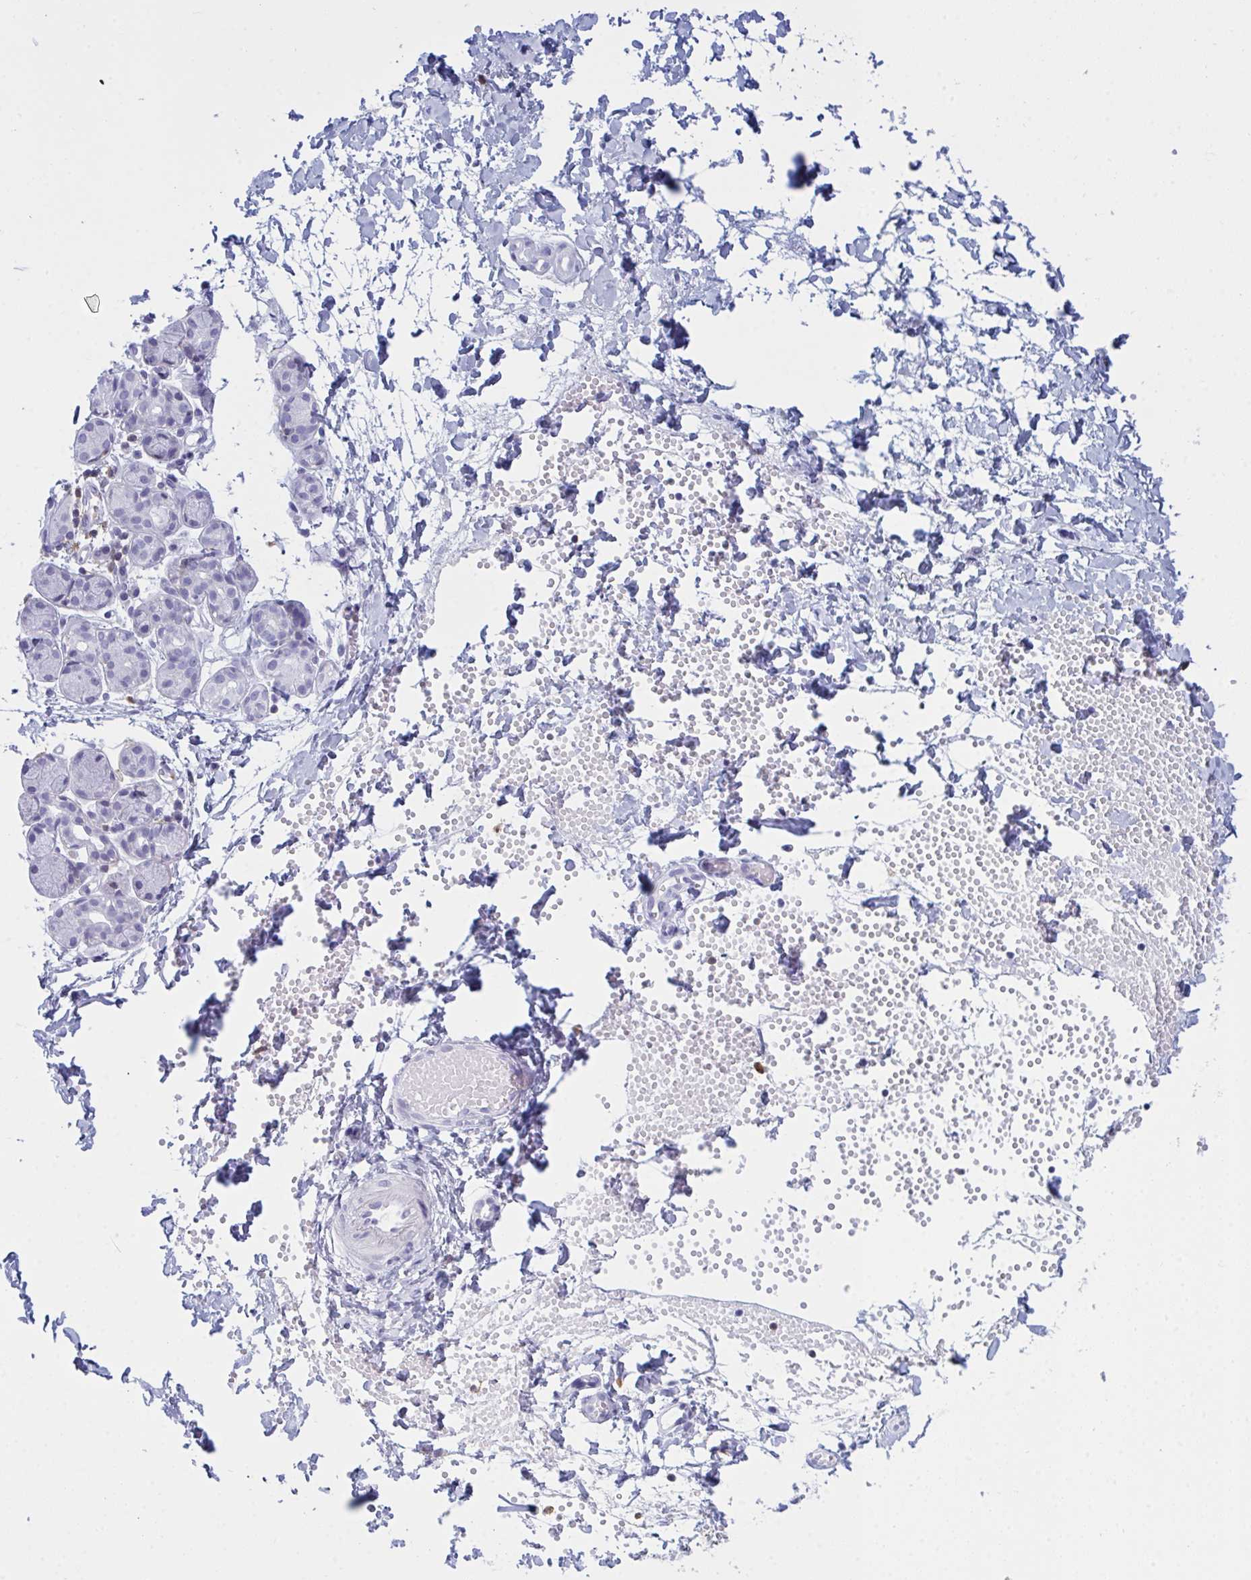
{"staining": {"intensity": "weak", "quantity": "25%-75%", "location": "cytoplasmic/membranous"}, "tissue": "salivary gland", "cell_type": "Glandular cells", "image_type": "normal", "snomed": [{"axis": "morphology", "description": "Normal tissue, NOS"}, {"axis": "morphology", "description": "Inflammation, NOS"}, {"axis": "topography", "description": "Lymph node"}, {"axis": "topography", "description": "Salivary gland"}], "caption": "Salivary gland stained with immunohistochemistry shows weak cytoplasmic/membranous expression in approximately 25%-75% of glandular cells. The protein is stained brown, and the nuclei are stained in blue (DAB IHC with brightfield microscopy, high magnification).", "gene": "MYO1F", "patient": {"sex": "male", "age": 3}}